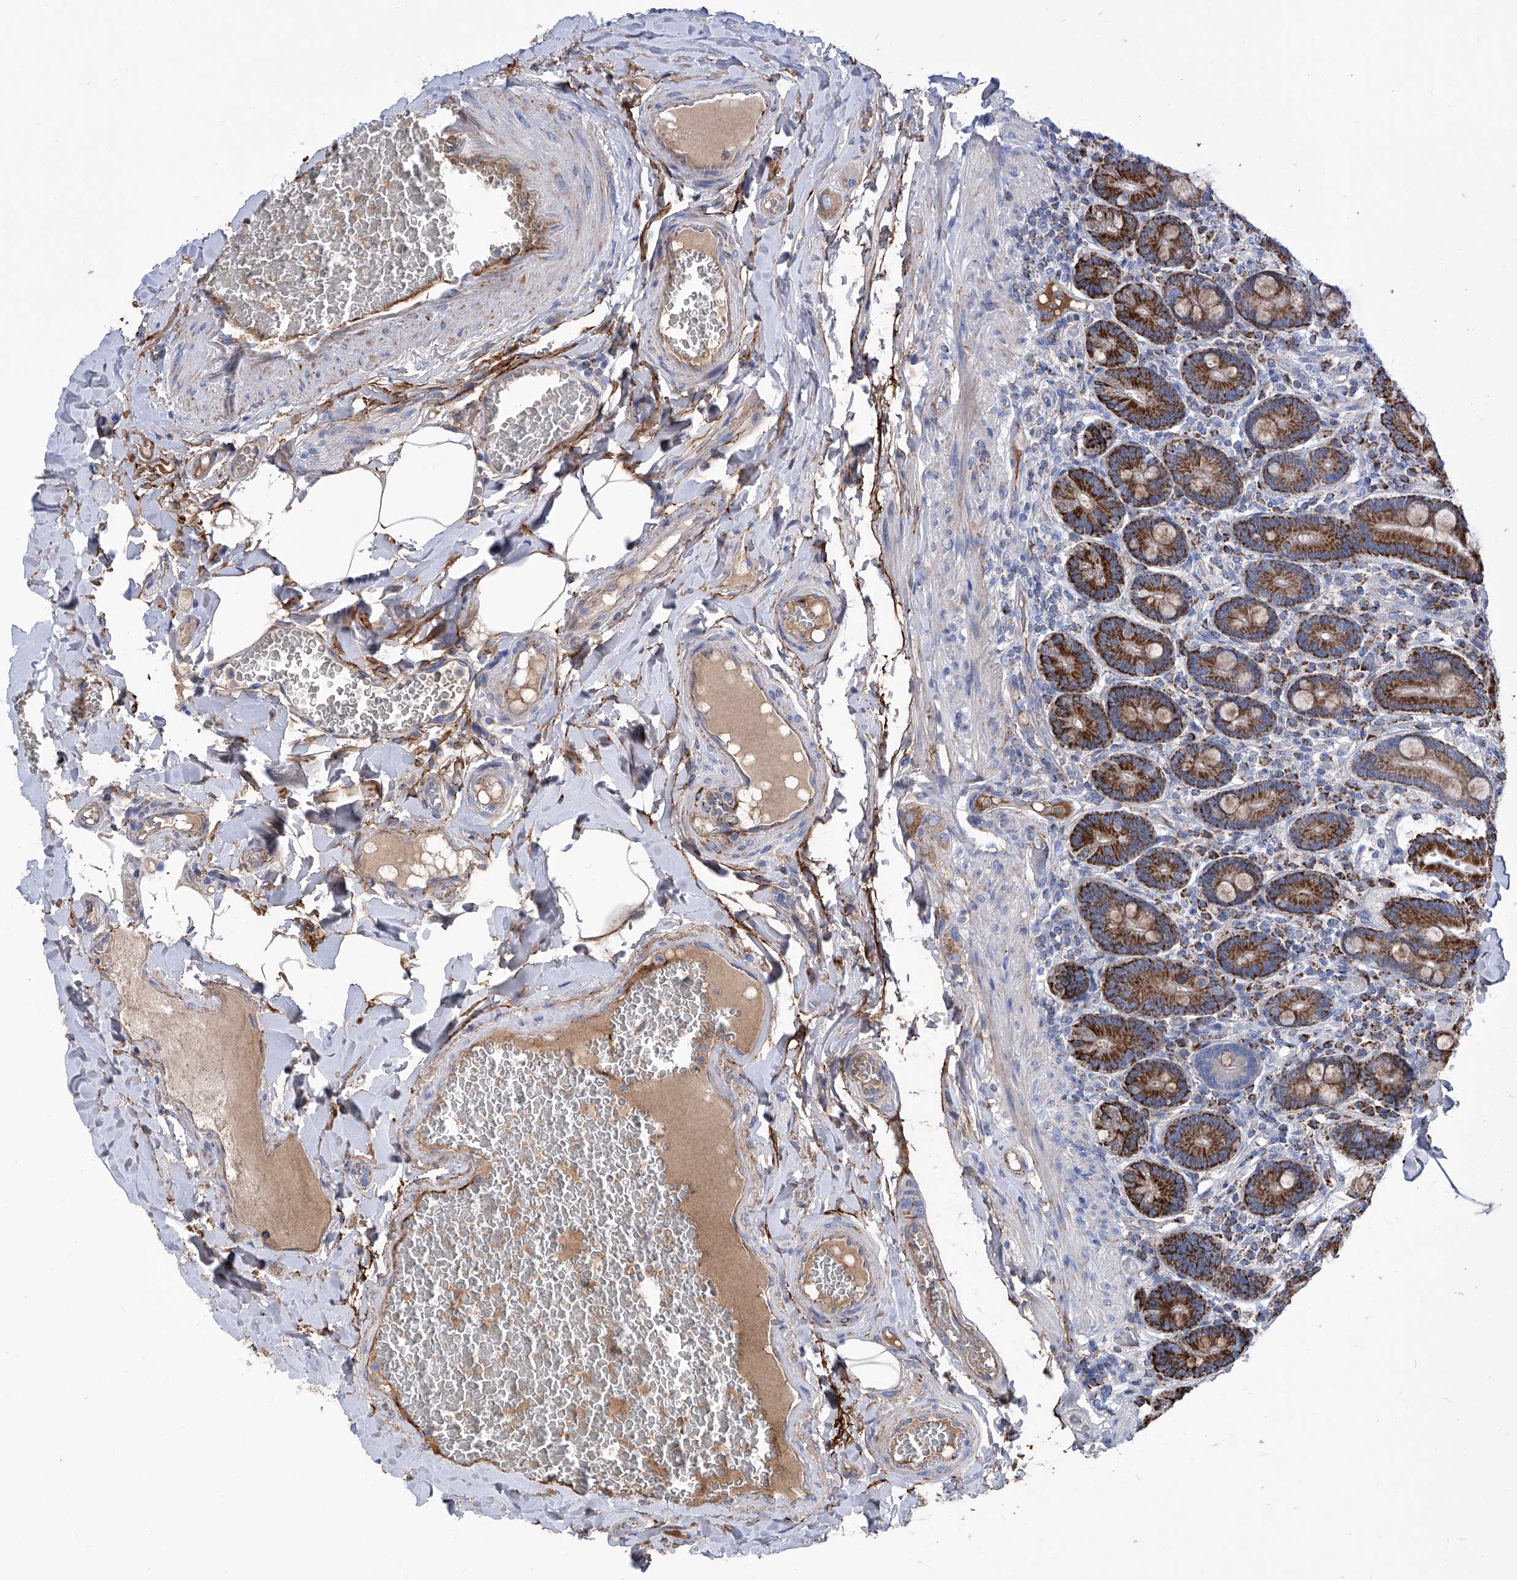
{"staining": {"intensity": "strong", "quantity": ">75%", "location": "cytoplasmic/membranous"}, "tissue": "duodenum", "cell_type": "Glandular cells", "image_type": "normal", "snomed": [{"axis": "morphology", "description": "Normal tissue, NOS"}, {"axis": "topography", "description": "Duodenum"}], "caption": "A brown stain shows strong cytoplasmic/membranous expression of a protein in glandular cells of unremarkable duodenum.", "gene": "SRBD1", "patient": {"sex": "female", "age": 62}}